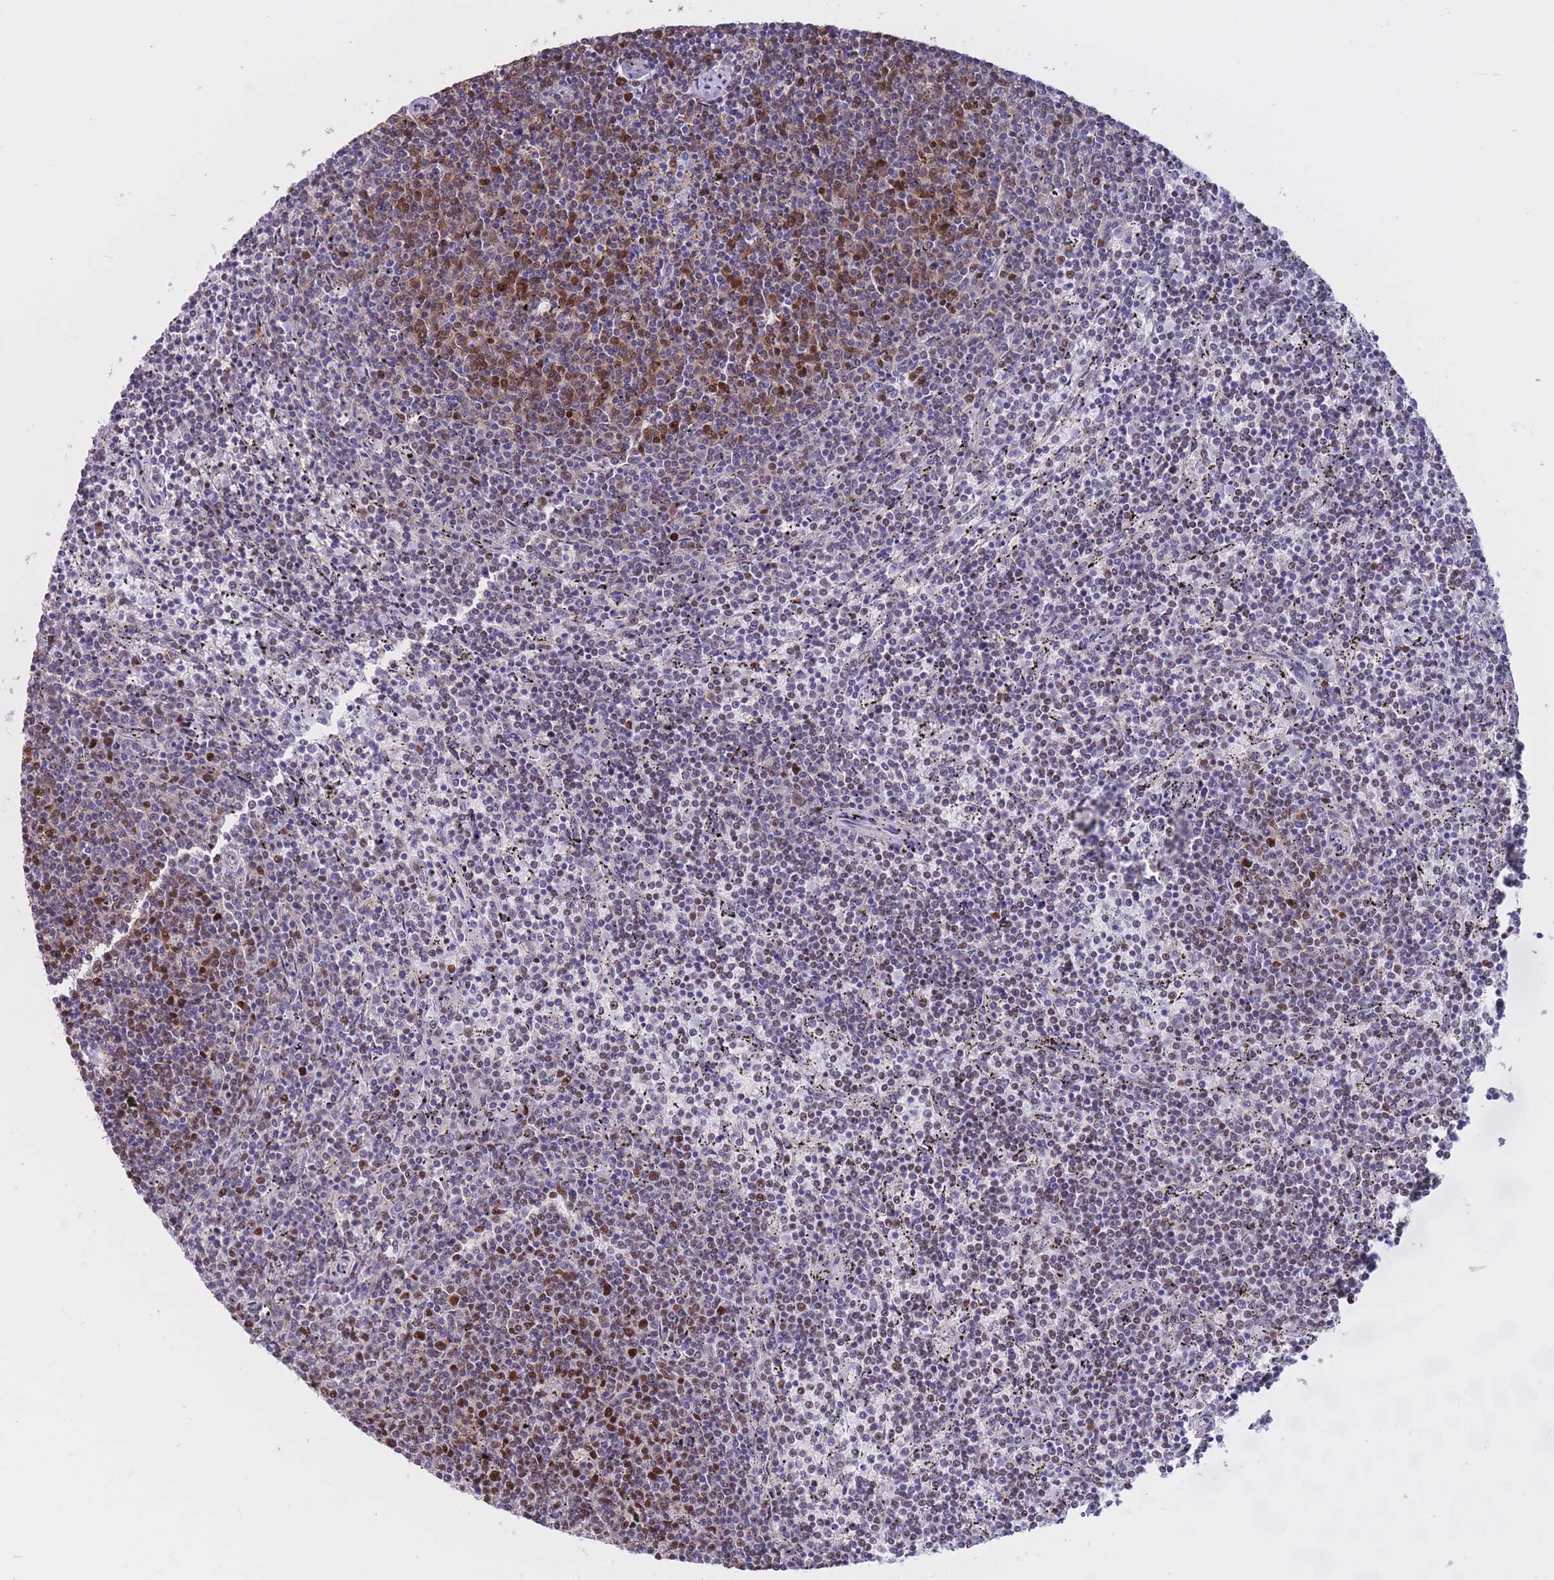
{"staining": {"intensity": "weak", "quantity": "<25%", "location": "nuclear"}, "tissue": "lymphoma", "cell_type": "Tumor cells", "image_type": "cancer", "snomed": [{"axis": "morphology", "description": "Malignant lymphoma, non-Hodgkin's type, Low grade"}, {"axis": "topography", "description": "Spleen"}], "caption": "Tumor cells are negative for brown protein staining in low-grade malignant lymphoma, non-Hodgkin's type.", "gene": "NASP", "patient": {"sex": "female", "age": 50}}